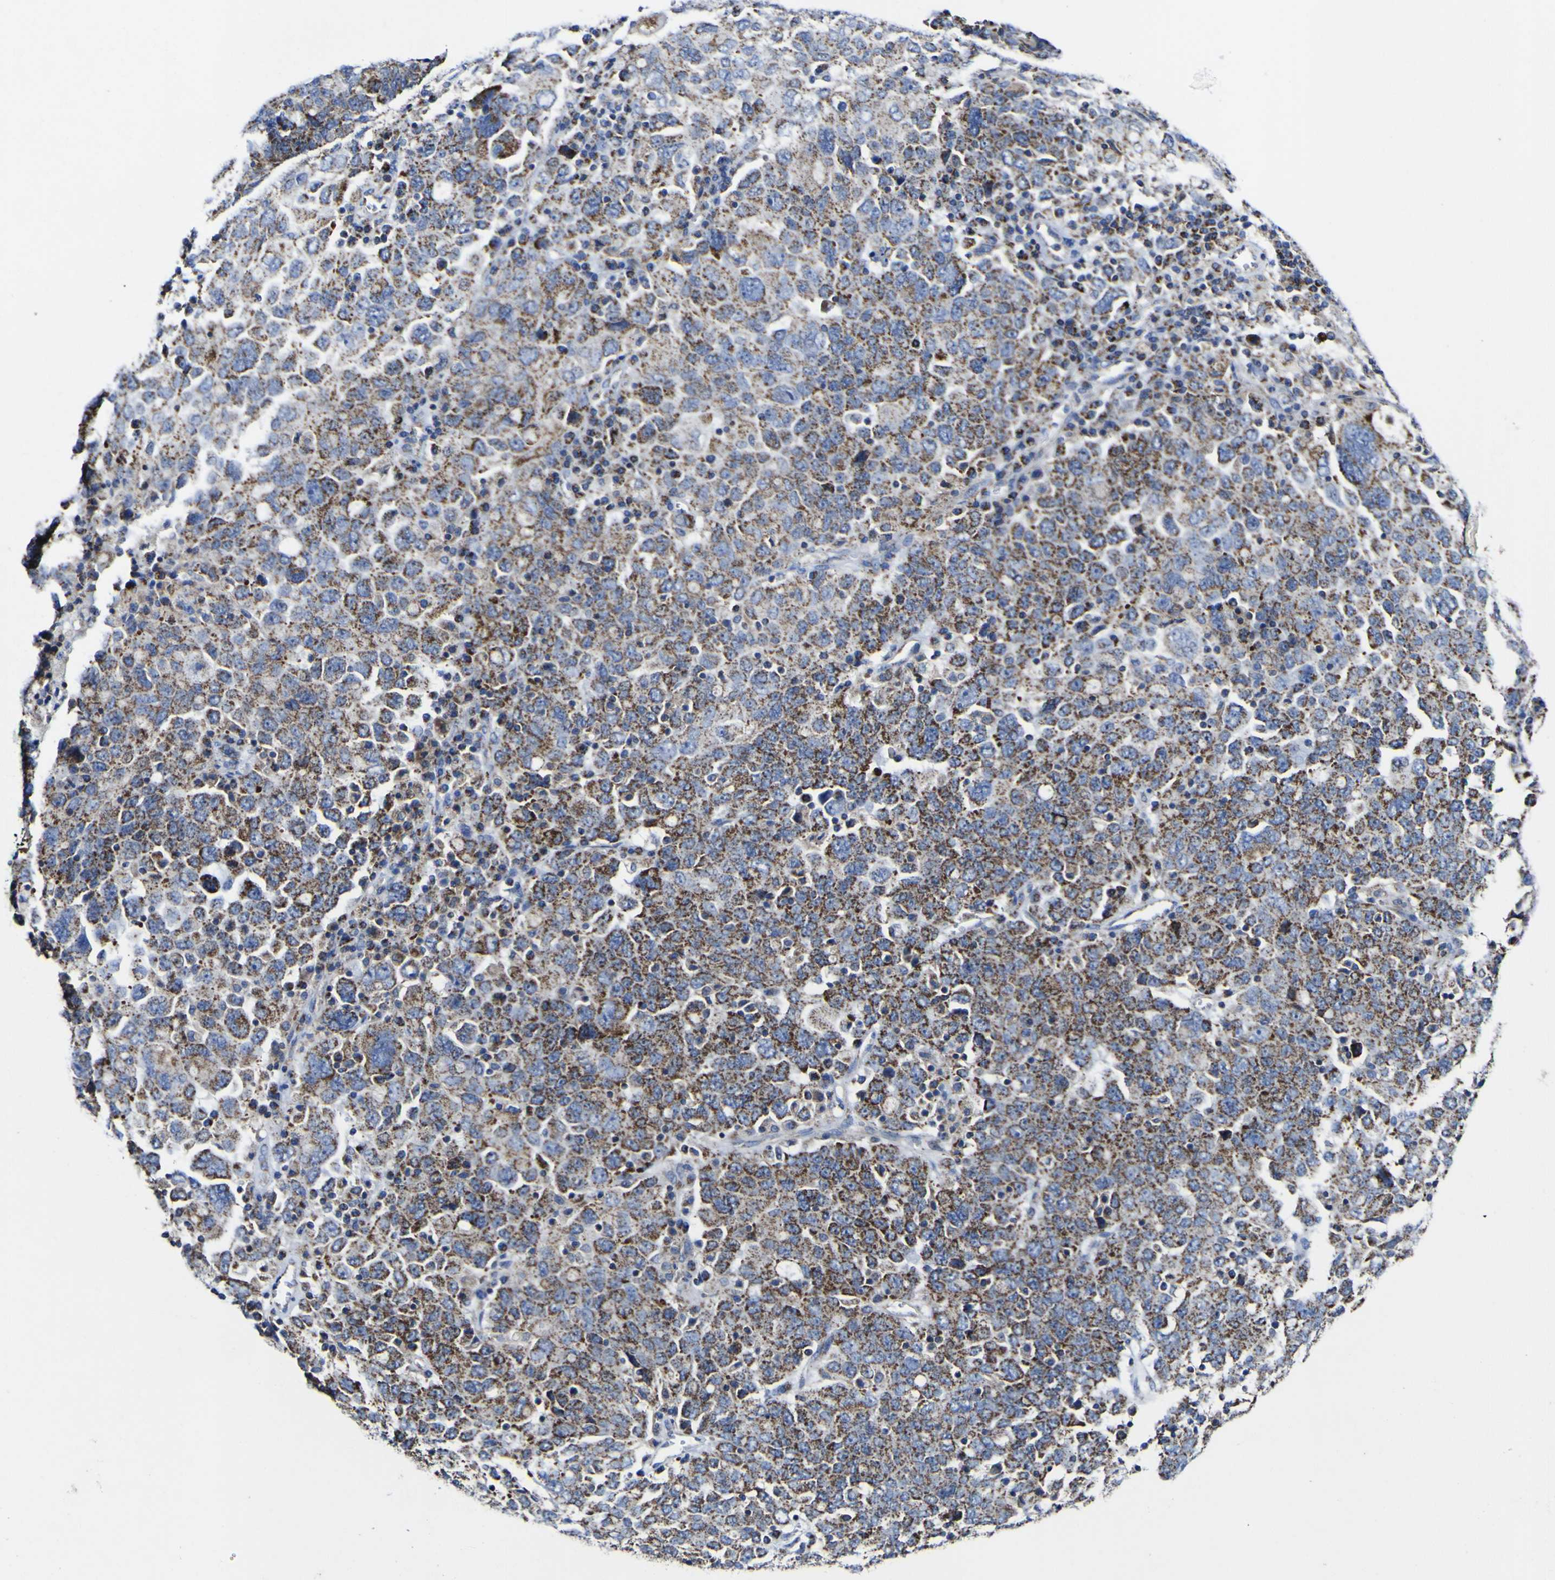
{"staining": {"intensity": "moderate", "quantity": ">75%", "location": "cytoplasmic/membranous"}, "tissue": "ovarian cancer", "cell_type": "Tumor cells", "image_type": "cancer", "snomed": [{"axis": "morphology", "description": "Carcinoma, endometroid"}, {"axis": "topography", "description": "Ovary"}], "caption": "This is an image of IHC staining of ovarian endometroid carcinoma, which shows moderate positivity in the cytoplasmic/membranous of tumor cells.", "gene": "CCDC90B", "patient": {"sex": "female", "age": 62}}